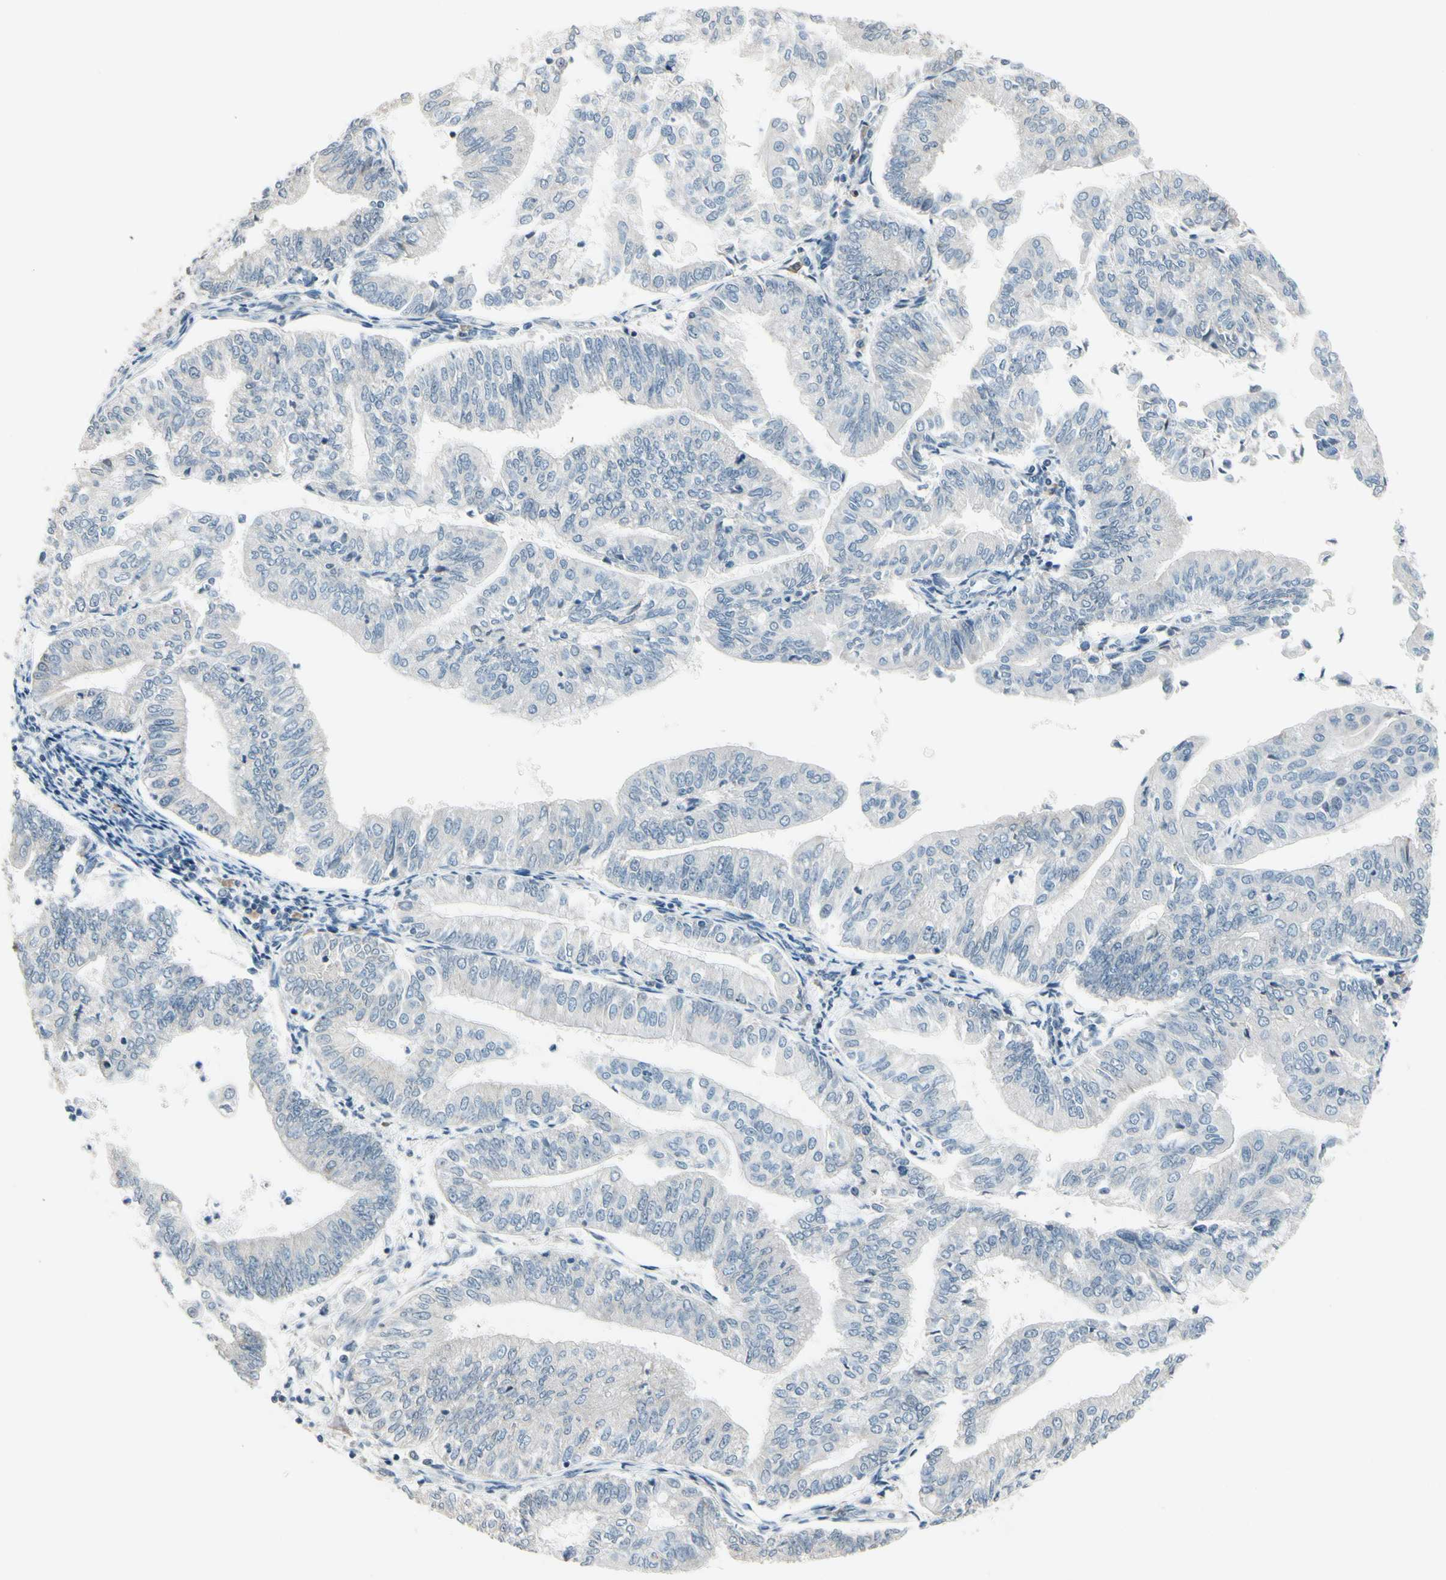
{"staining": {"intensity": "weak", "quantity": "25%-75%", "location": "cytoplasmic/membranous"}, "tissue": "endometrial cancer", "cell_type": "Tumor cells", "image_type": "cancer", "snomed": [{"axis": "morphology", "description": "Adenocarcinoma, NOS"}, {"axis": "topography", "description": "Endometrium"}], "caption": "Immunohistochemical staining of human endometrial cancer (adenocarcinoma) demonstrates low levels of weak cytoplasmic/membranous expression in approximately 25%-75% of tumor cells.", "gene": "PIP5K1B", "patient": {"sex": "female", "age": 59}}